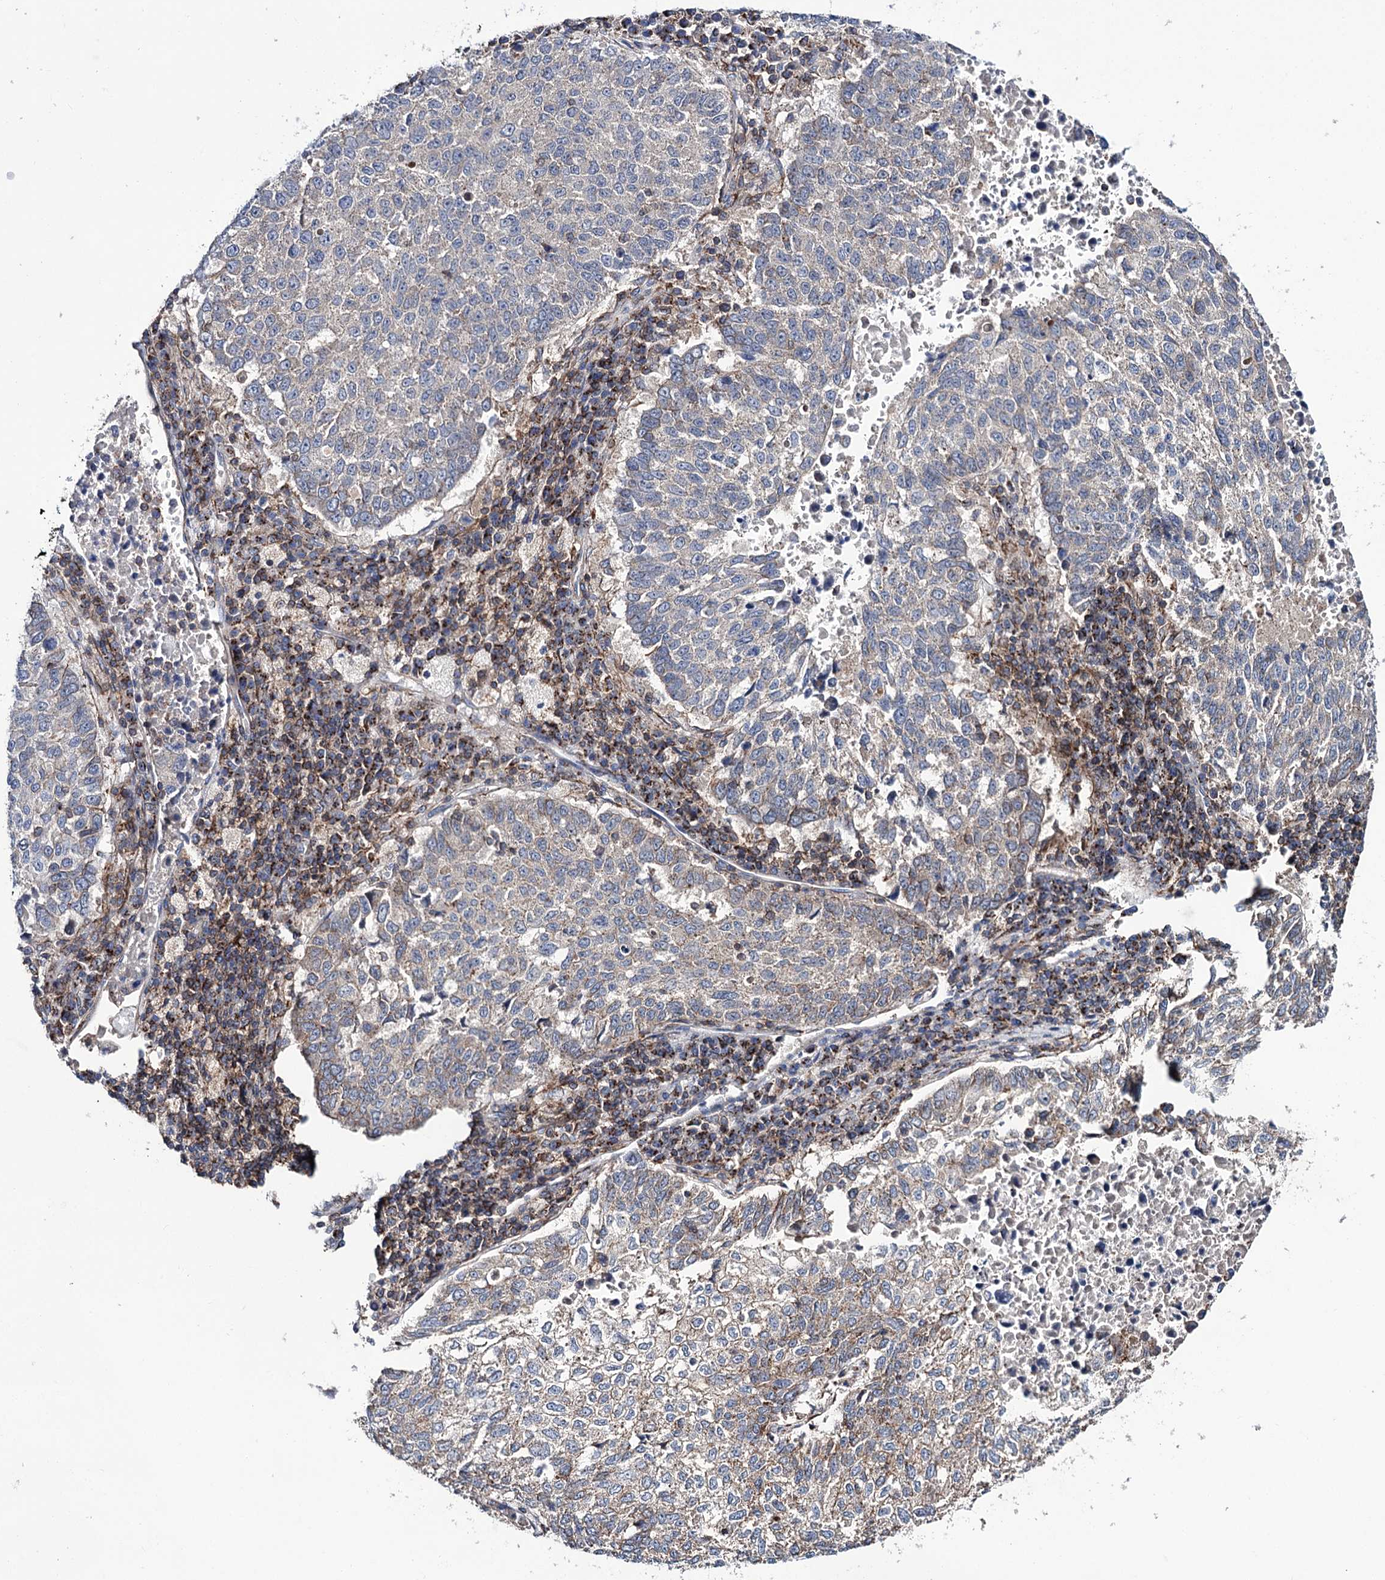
{"staining": {"intensity": "weak", "quantity": "<25%", "location": "cytoplasmic/membranous"}, "tissue": "lung cancer", "cell_type": "Tumor cells", "image_type": "cancer", "snomed": [{"axis": "morphology", "description": "Squamous cell carcinoma, NOS"}, {"axis": "topography", "description": "Lung"}], "caption": "DAB immunohistochemical staining of lung cancer demonstrates no significant positivity in tumor cells.", "gene": "DEF6", "patient": {"sex": "male", "age": 73}}